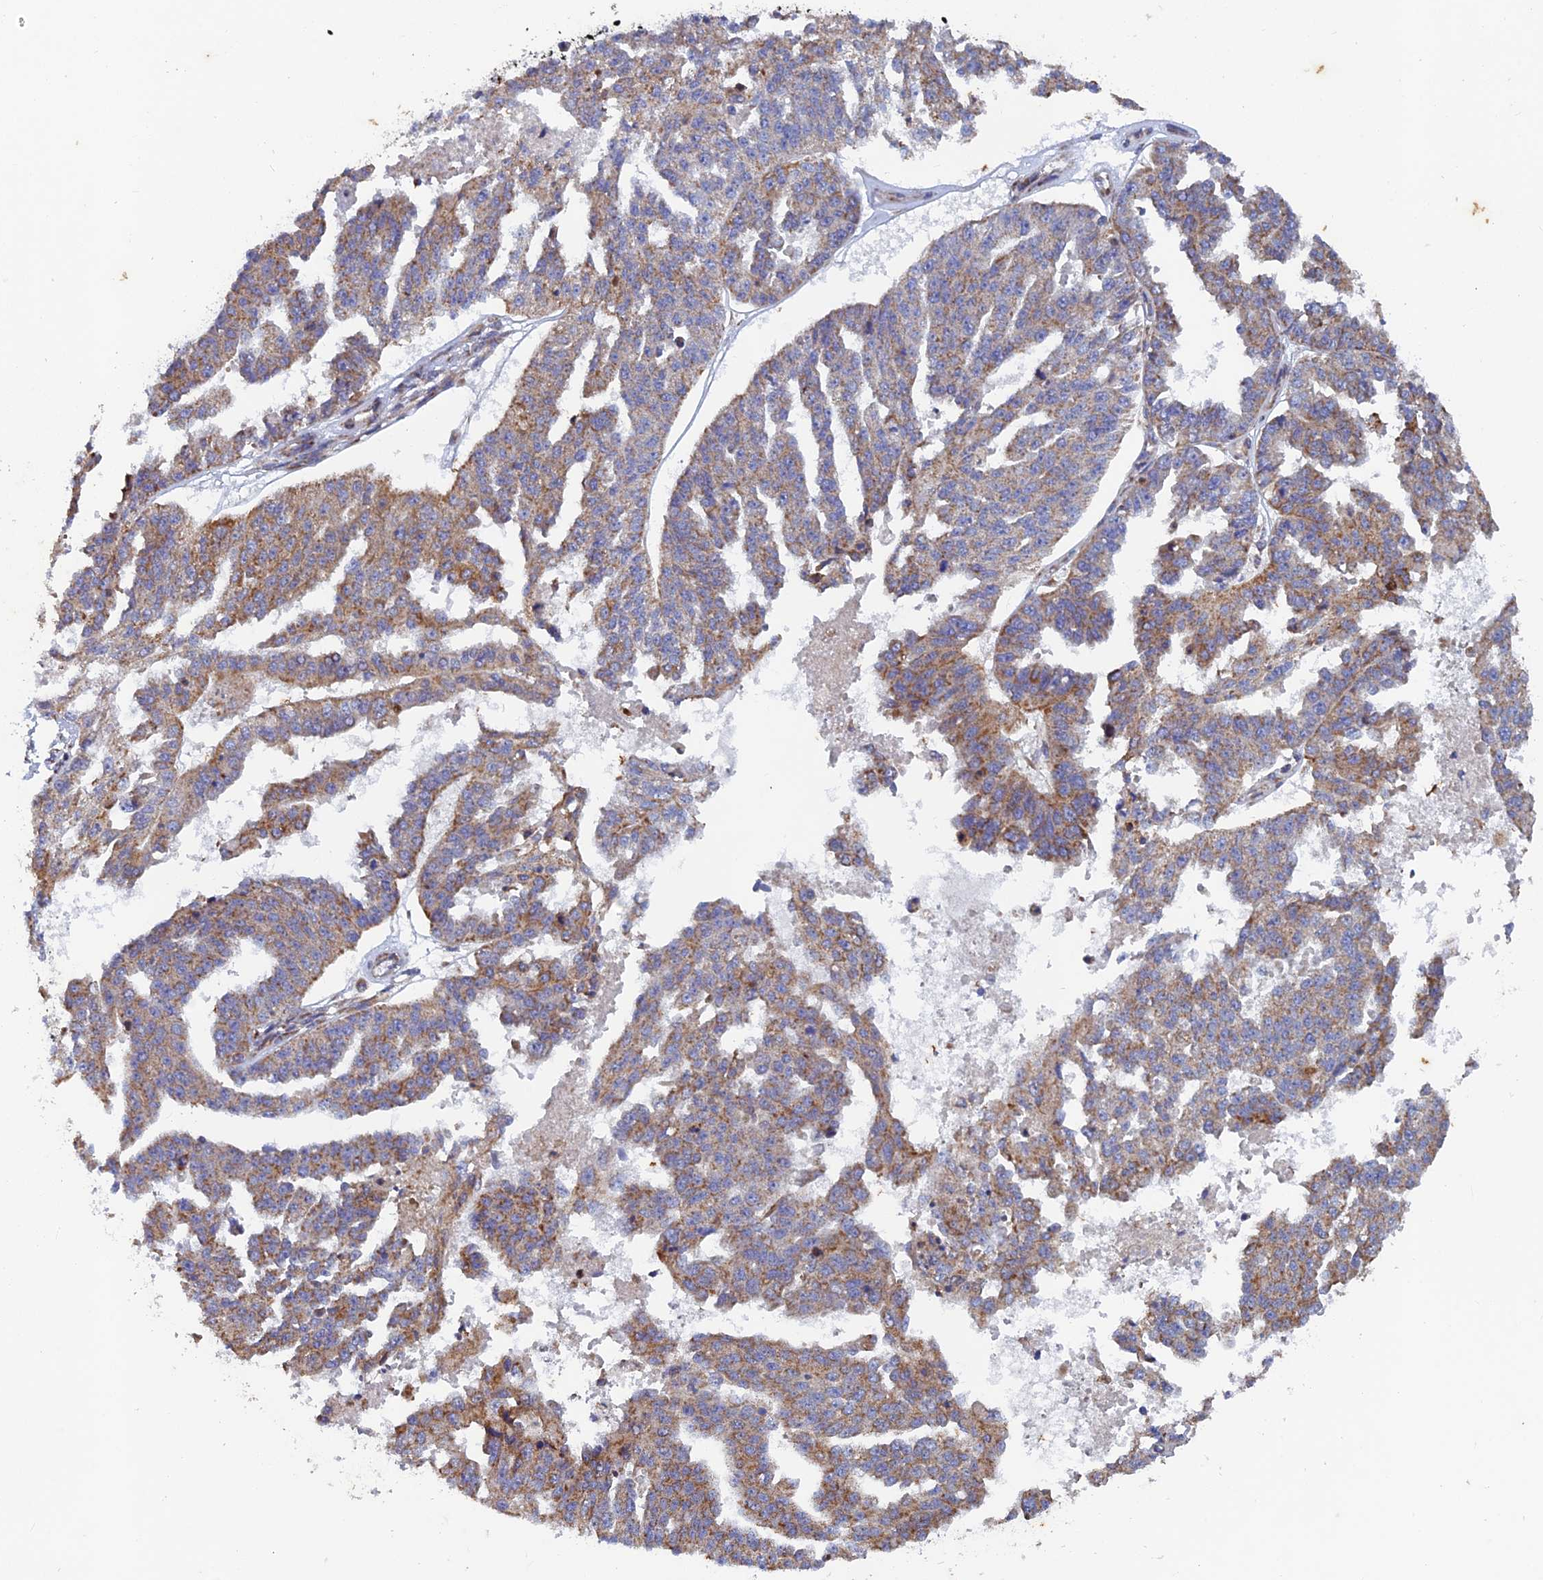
{"staining": {"intensity": "moderate", "quantity": "25%-75%", "location": "cytoplasmic/membranous"}, "tissue": "ovarian cancer", "cell_type": "Tumor cells", "image_type": "cancer", "snomed": [{"axis": "morphology", "description": "Cystadenocarcinoma, serous, NOS"}, {"axis": "topography", "description": "Ovary"}], "caption": "Human ovarian cancer stained with a protein marker exhibits moderate staining in tumor cells.", "gene": "AP4S1", "patient": {"sex": "female", "age": 58}}